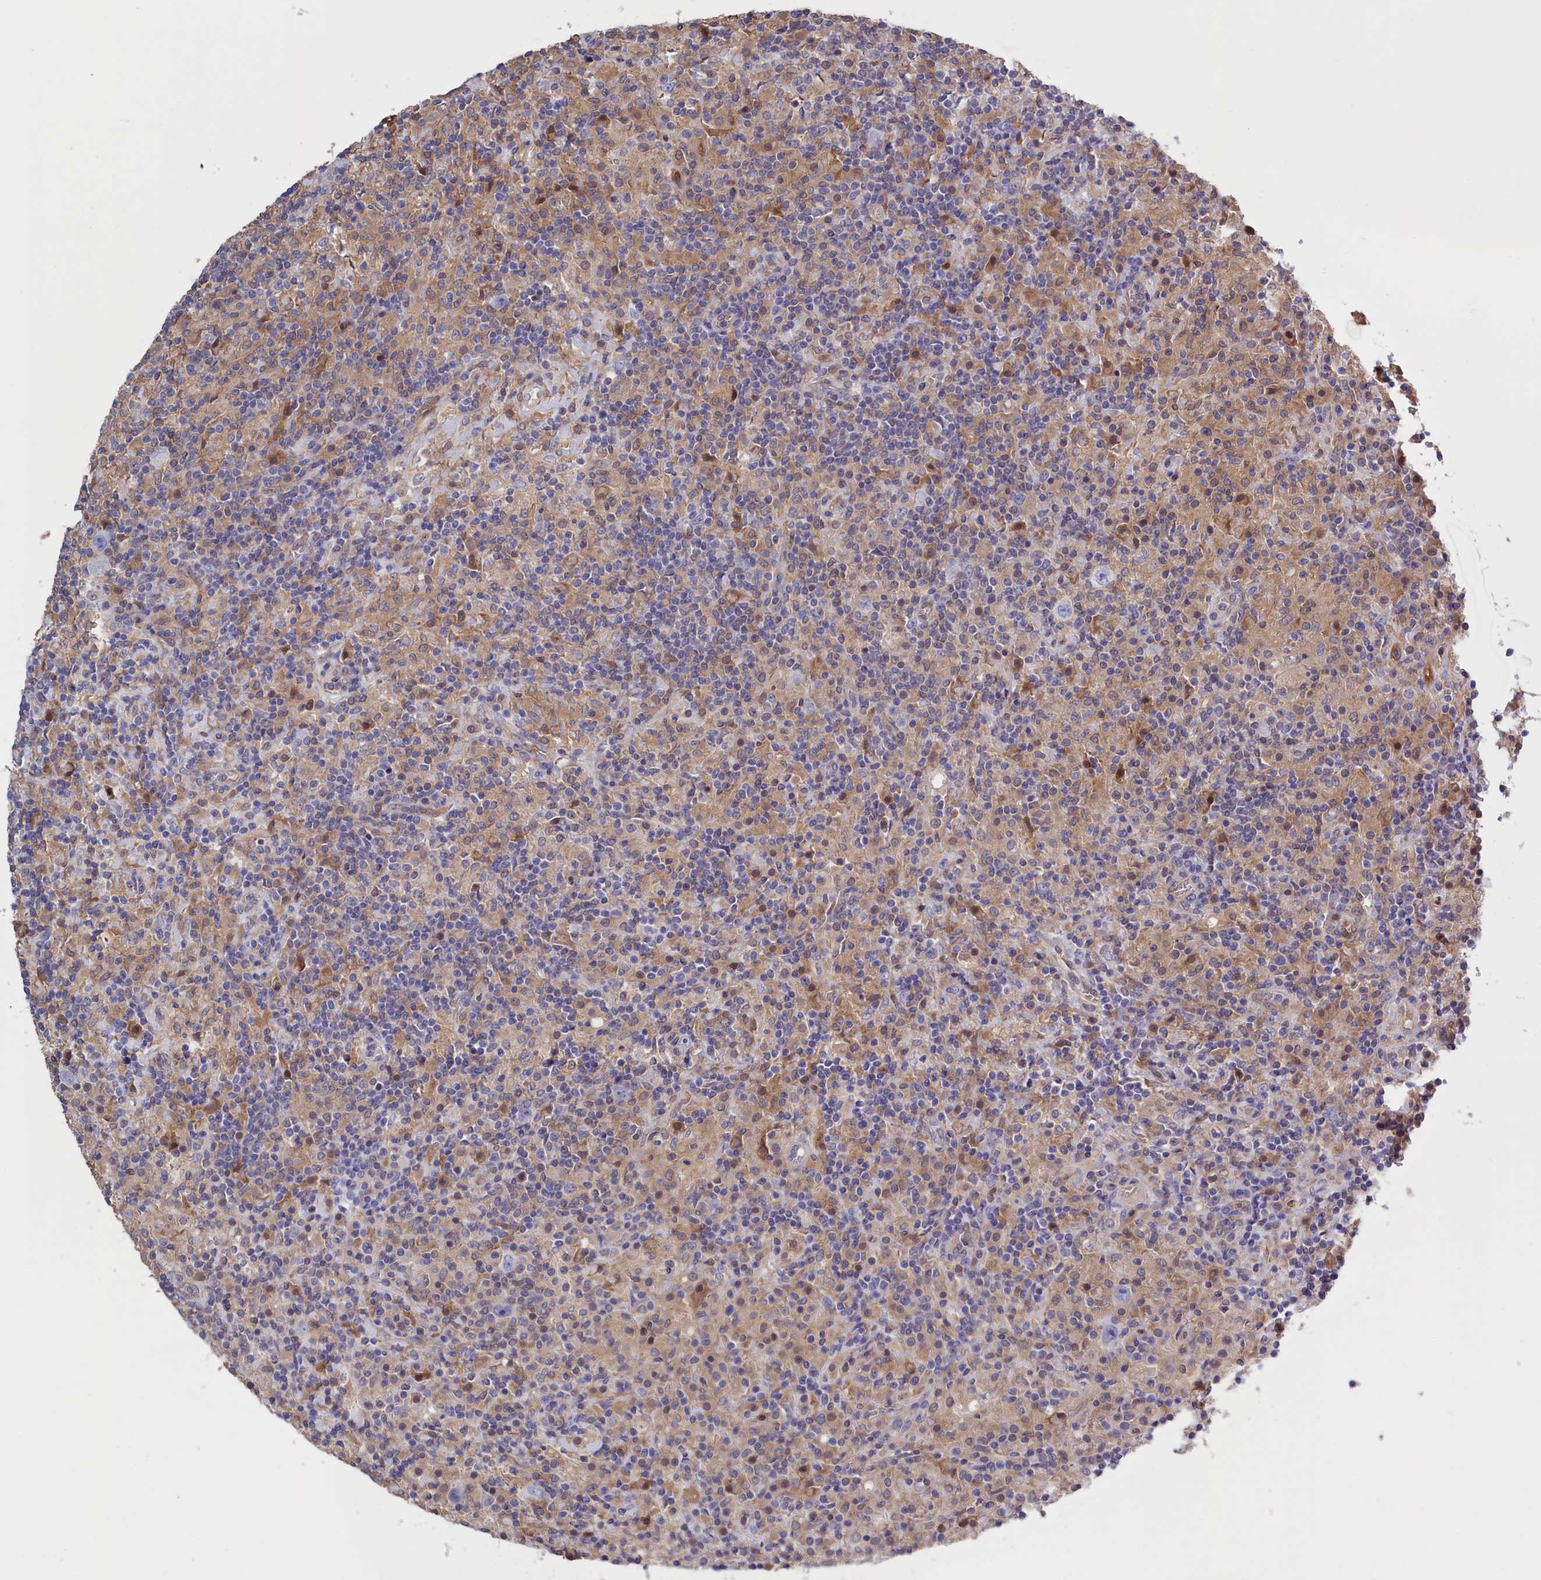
{"staining": {"intensity": "negative", "quantity": "none", "location": "none"}, "tissue": "lymphoma", "cell_type": "Tumor cells", "image_type": "cancer", "snomed": [{"axis": "morphology", "description": "Hodgkin's disease, NOS"}, {"axis": "topography", "description": "Lymph node"}], "caption": "Lymphoma was stained to show a protein in brown. There is no significant staining in tumor cells. The staining was performed using DAB (3,3'-diaminobenzidine) to visualize the protein expression in brown, while the nuclei were stained in blue with hematoxylin (Magnification: 20x).", "gene": "ARHGAP18", "patient": {"sex": "male", "age": 70}}